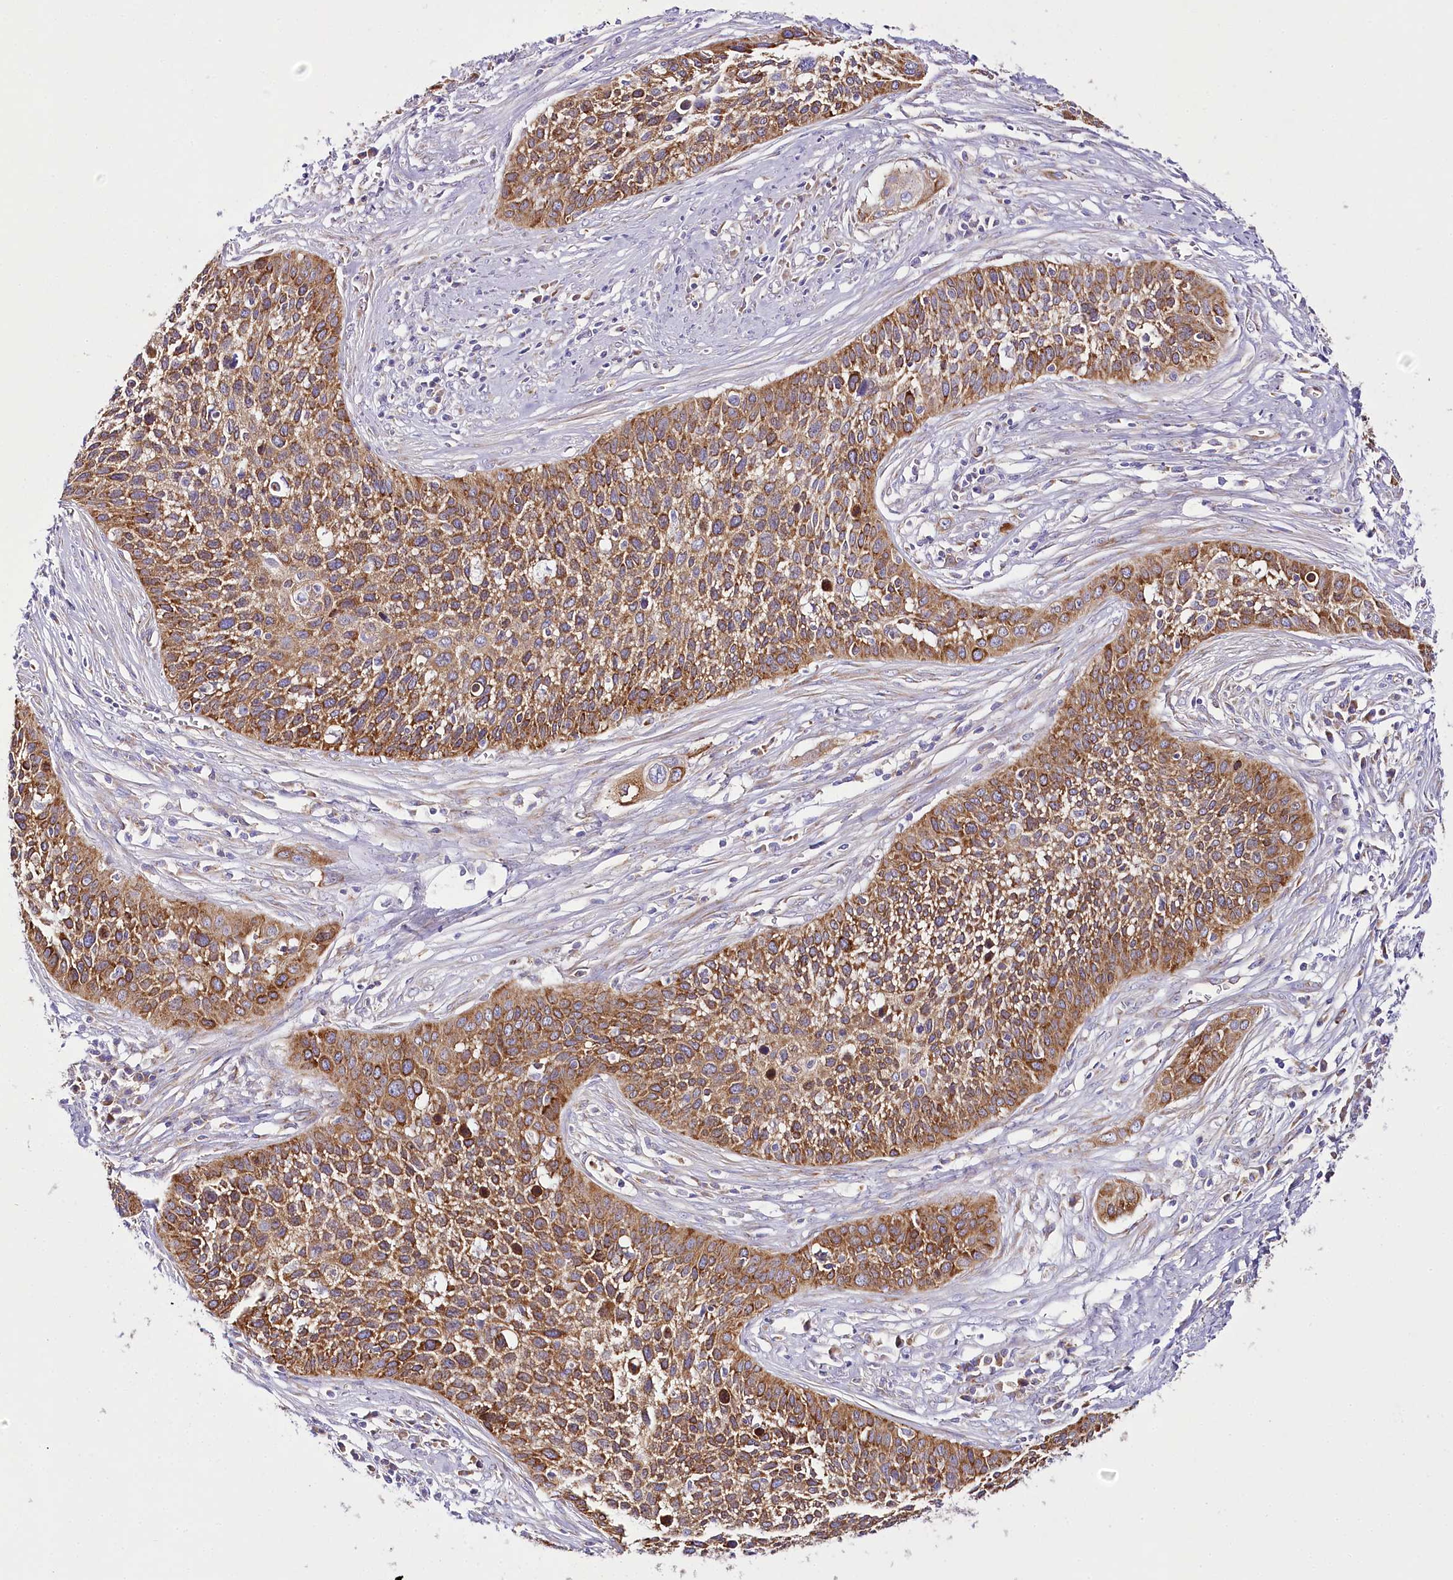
{"staining": {"intensity": "moderate", "quantity": ">75%", "location": "cytoplasmic/membranous"}, "tissue": "cervical cancer", "cell_type": "Tumor cells", "image_type": "cancer", "snomed": [{"axis": "morphology", "description": "Squamous cell carcinoma, NOS"}, {"axis": "topography", "description": "Cervix"}], "caption": "Tumor cells display medium levels of moderate cytoplasmic/membranous expression in about >75% of cells in cervical cancer (squamous cell carcinoma).", "gene": "THUMPD3", "patient": {"sex": "female", "age": 34}}